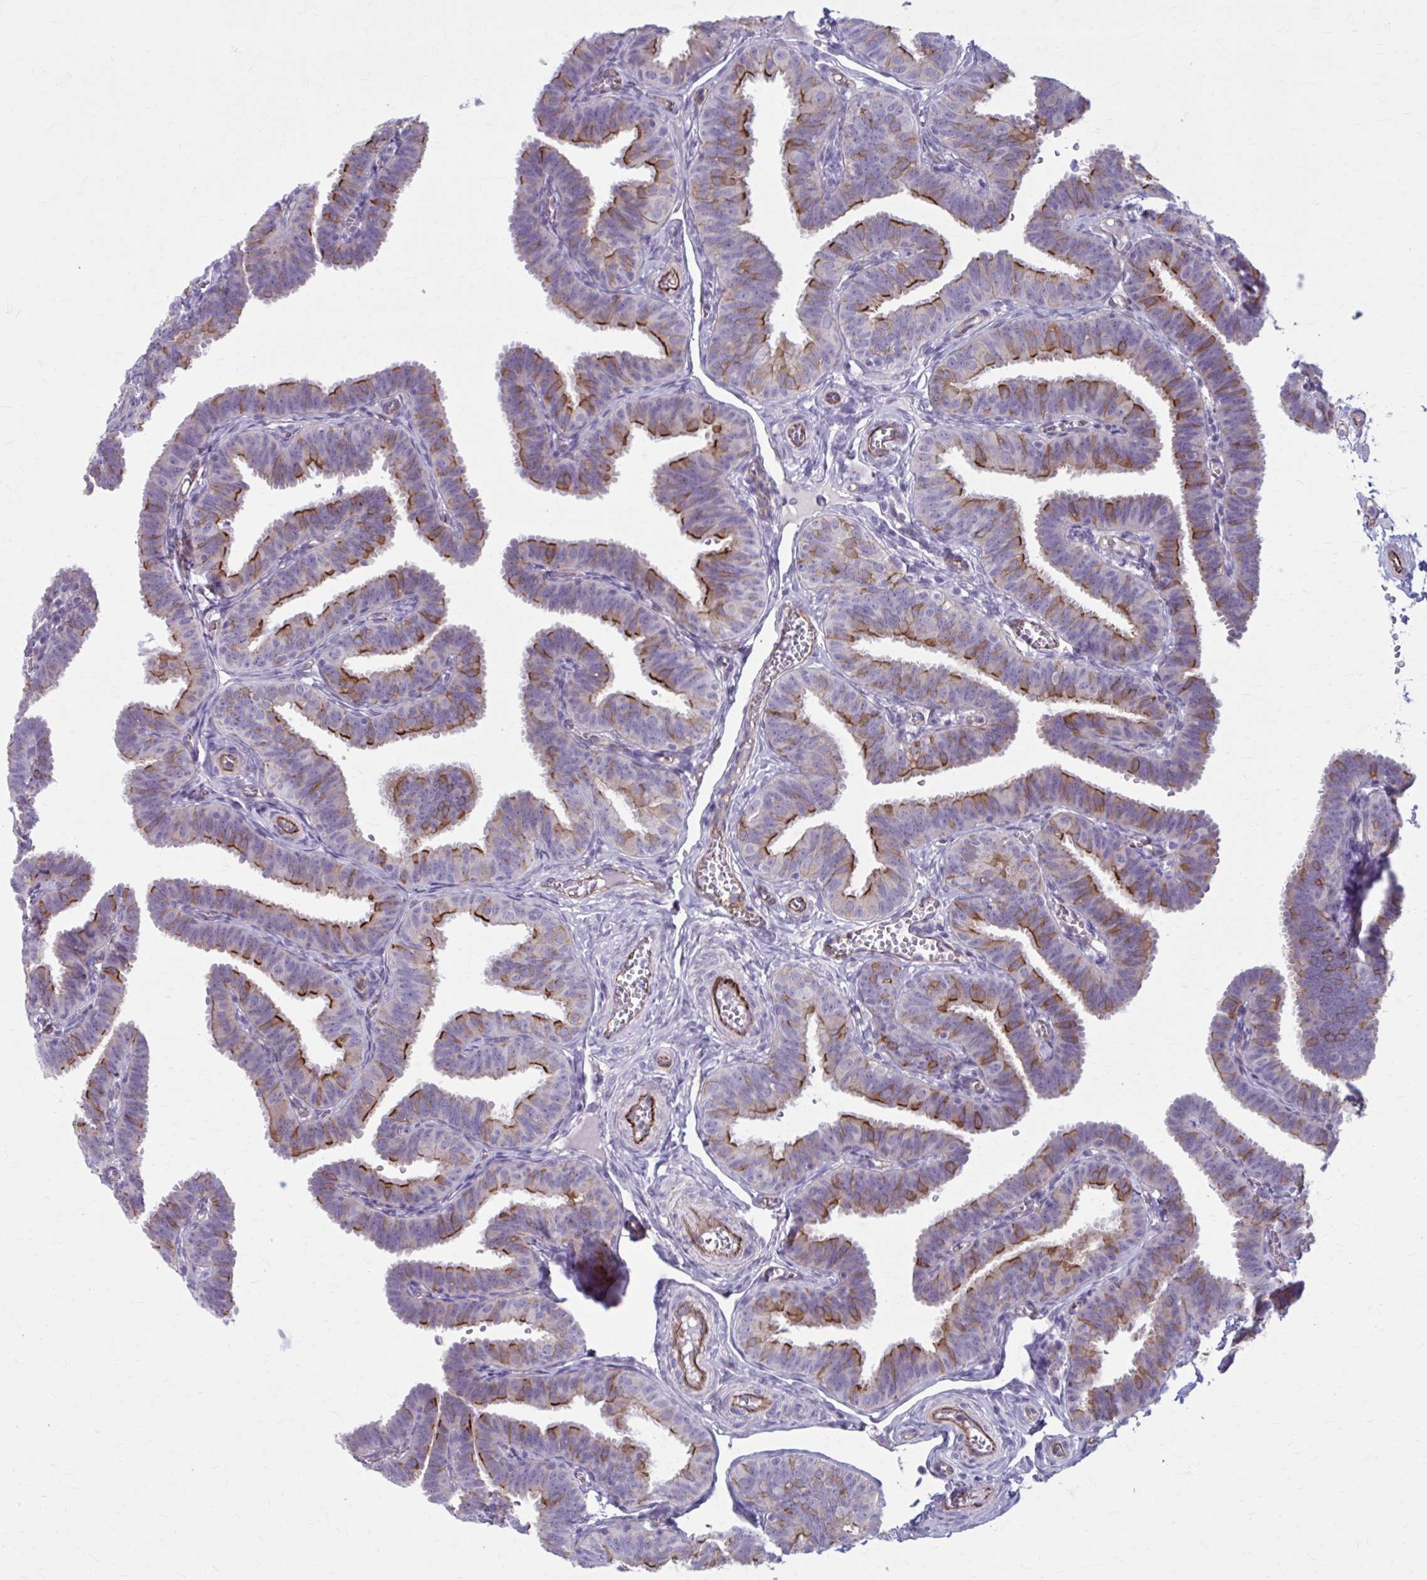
{"staining": {"intensity": "strong", "quantity": "25%-75%", "location": "cytoplasmic/membranous"}, "tissue": "fallopian tube", "cell_type": "Glandular cells", "image_type": "normal", "snomed": [{"axis": "morphology", "description": "Normal tissue, NOS"}, {"axis": "topography", "description": "Fallopian tube"}], "caption": "Immunohistochemical staining of unremarkable human fallopian tube exhibits 25%-75% levels of strong cytoplasmic/membranous protein staining in approximately 25%-75% of glandular cells. The staining was performed using DAB, with brown indicating positive protein expression. Nuclei are stained blue with hematoxylin.", "gene": "ZDHHC7", "patient": {"sex": "female", "age": 25}}